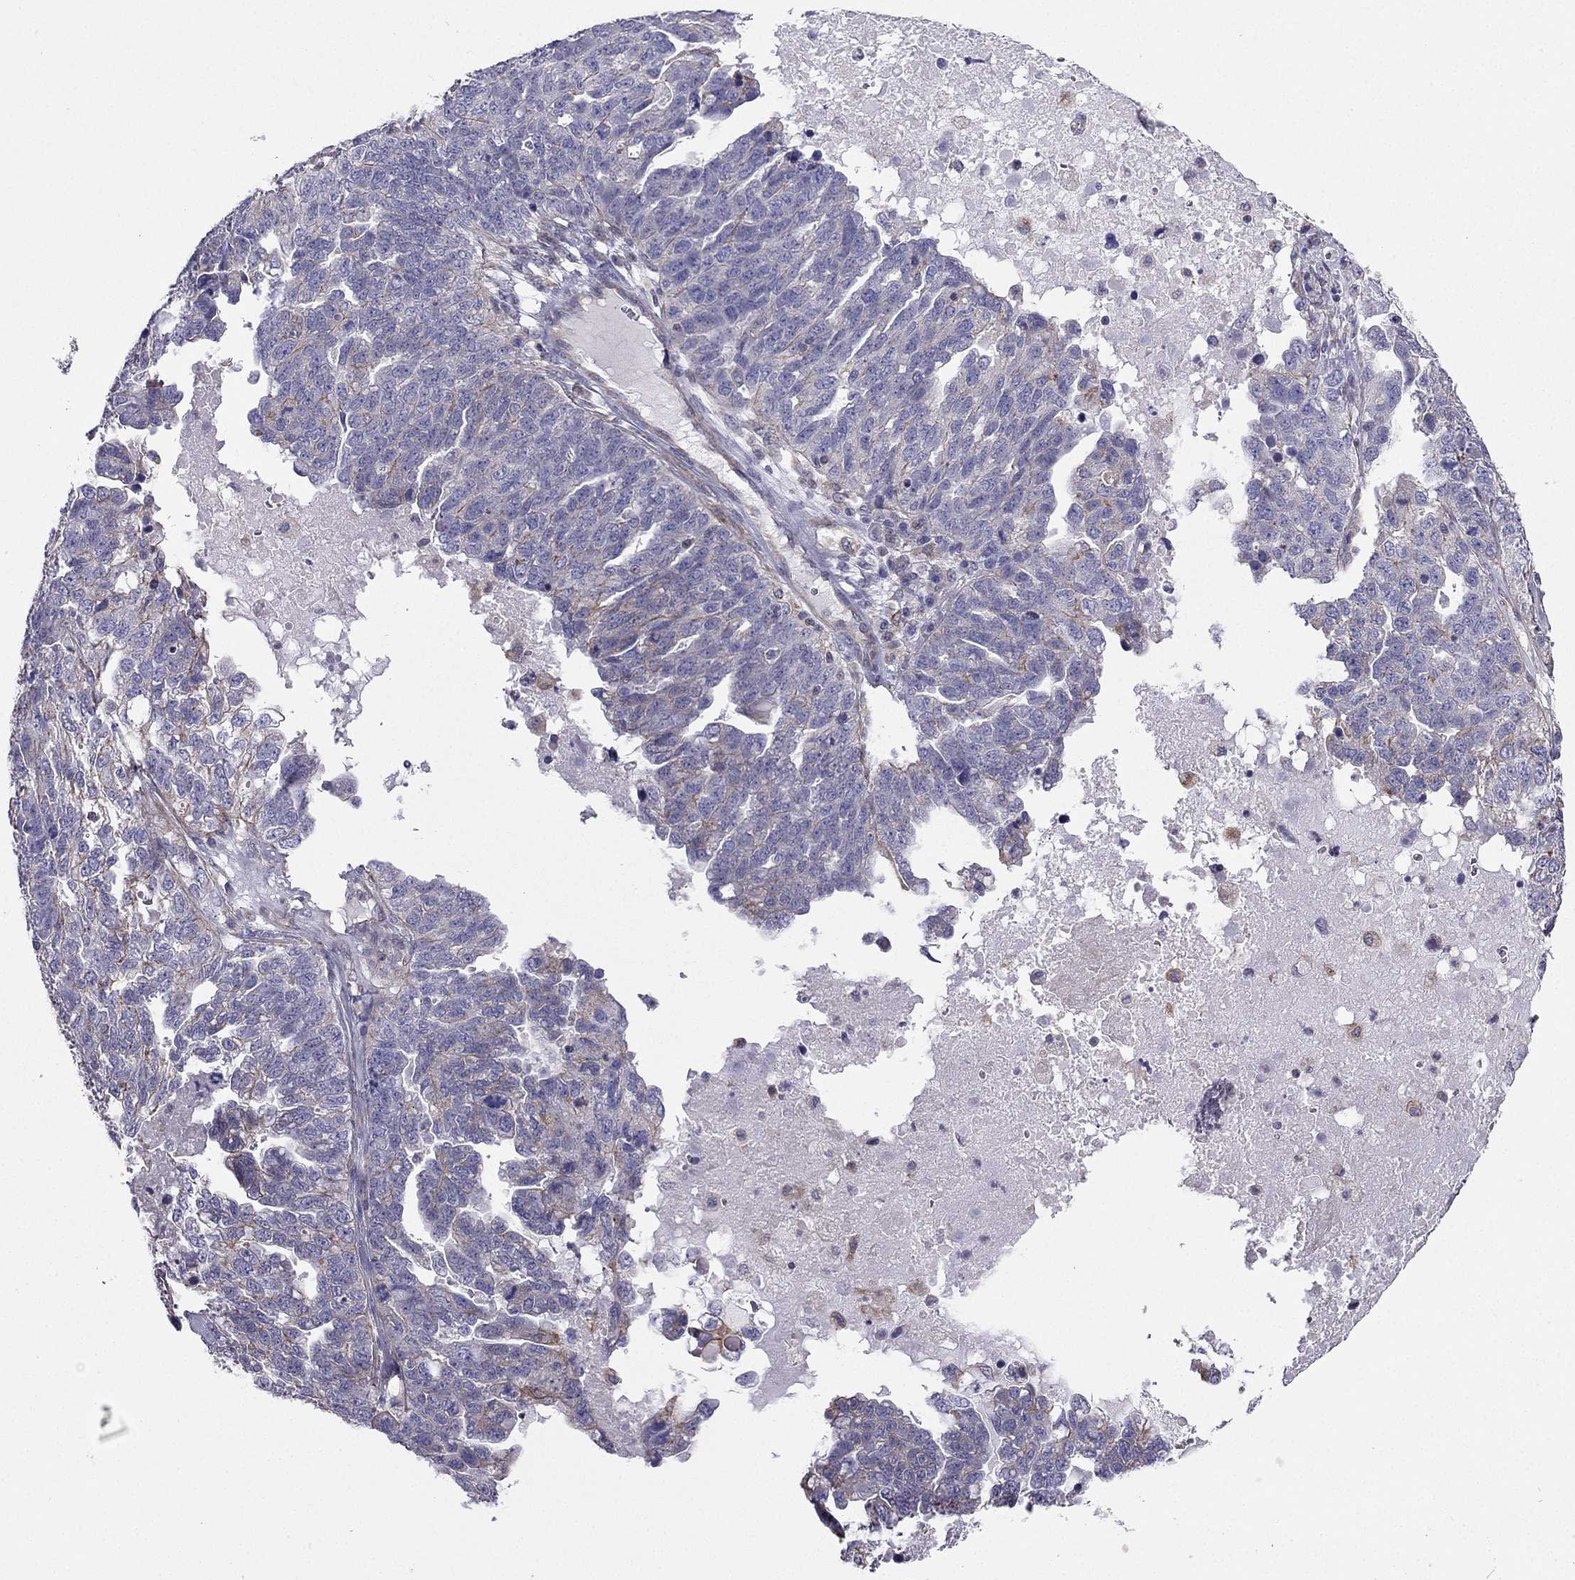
{"staining": {"intensity": "weak", "quantity": "25%-75%", "location": "cytoplasmic/membranous"}, "tissue": "ovarian cancer", "cell_type": "Tumor cells", "image_type": "cancer", "snomed": [{"axis": "morphology", "description": "Cystadenocarcinoma, serous, NOS"}, {"axis": "topography", "description": "Ovary"}], "caption": "Human ovarian serous cystadenocarcinoma stained for a protein (brown) displays weak cytoplasmic/membranous positive positivity in about 25%-75% of tumor cells.", "gene": "ENOX1", "patient": {"sex": "female", "age": 71}}